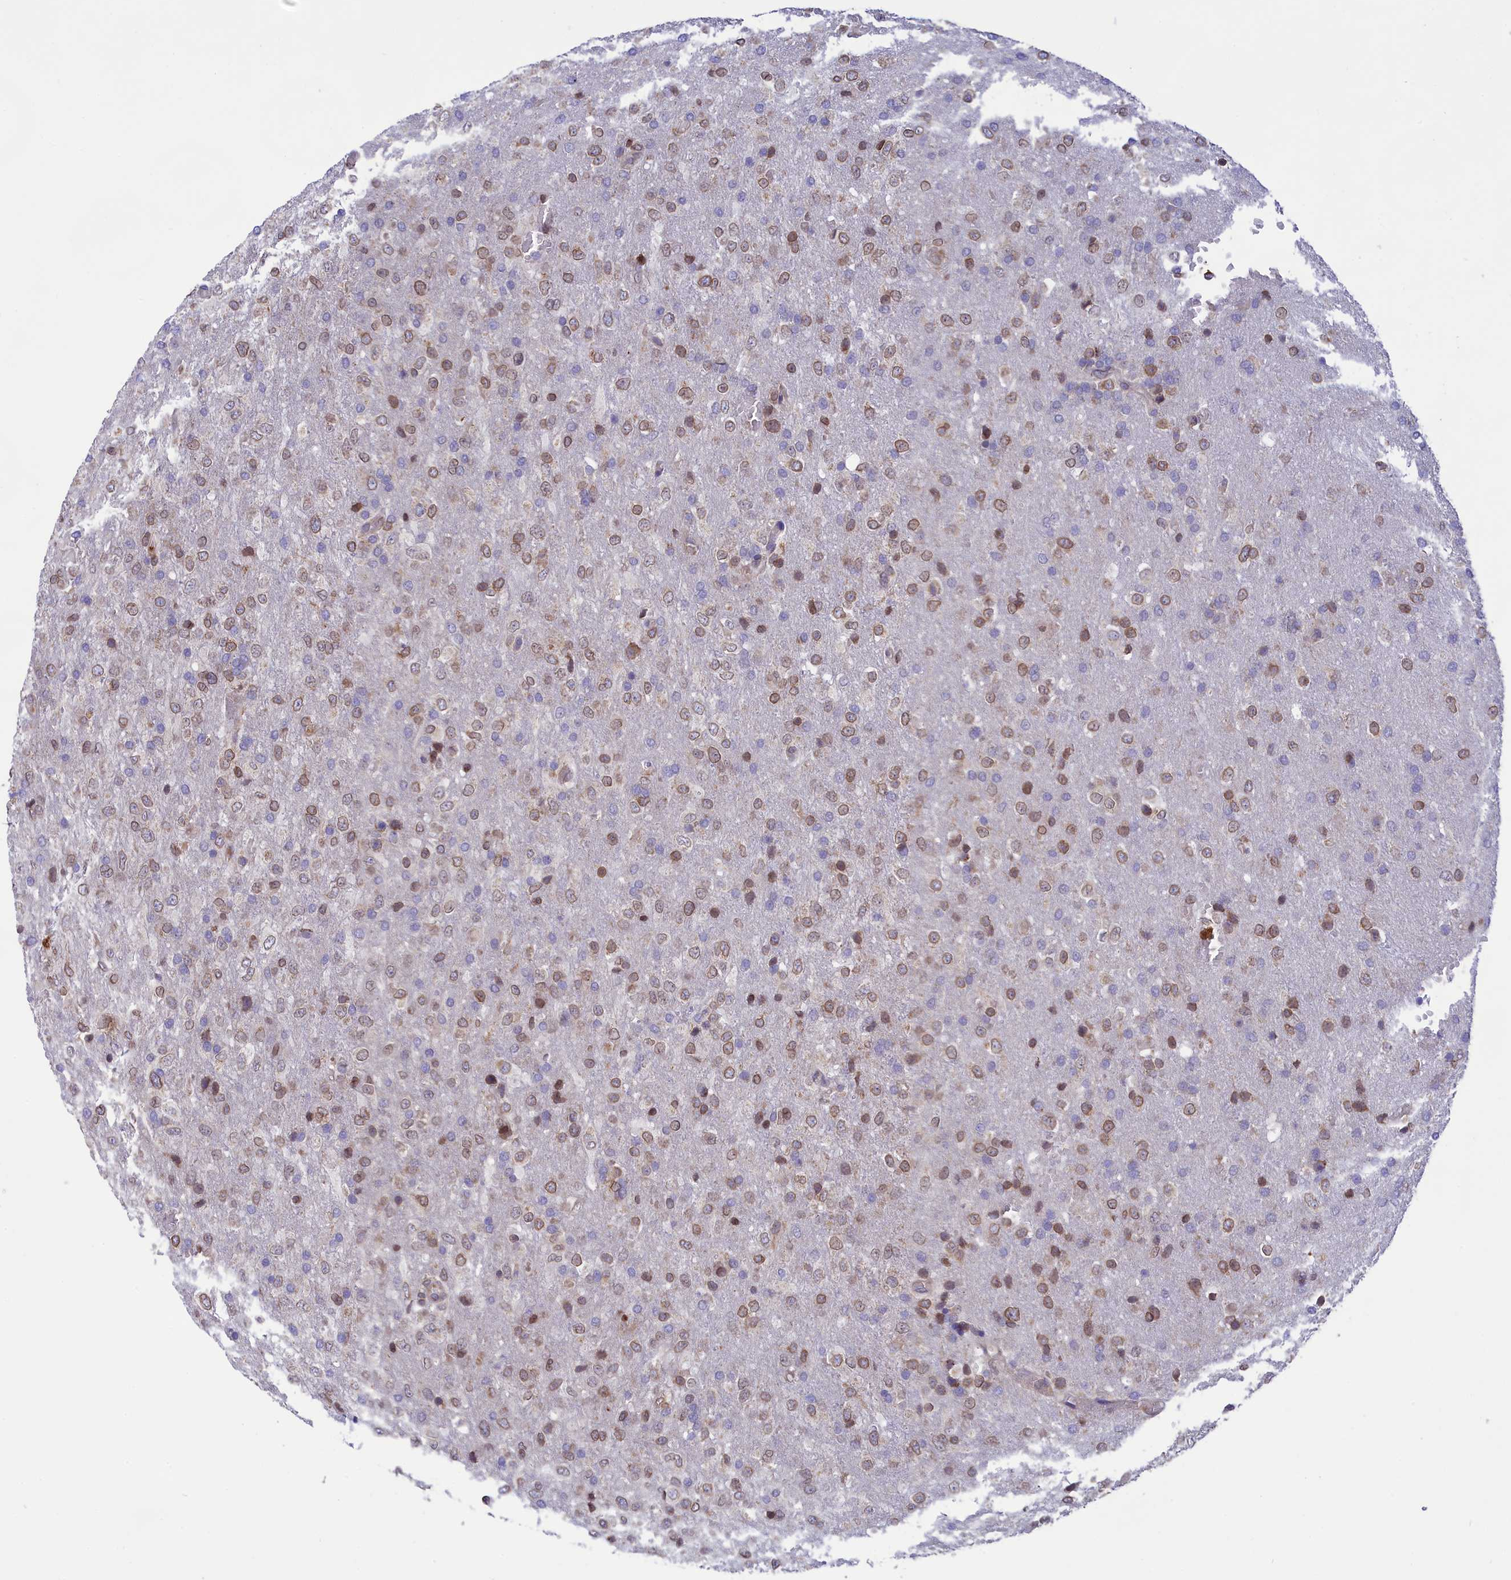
{"staining": {"intensity": "weak", "quantity": "25%-75%", "location": "nuclear"}, "tissue": "glioma", "cell_type": "Tumor cells", "image_type": "cancer", "snomed": [{"axis": "morphology", "description": "Glioma, malignant, High grade"}, {"axis": "topography", "description": "Brain"}], "caption": "Glioma stained with DAB IHC shows low levels of weak nuclear staining in about 25%-75% of tumor cells. The staining was performed using DAB, with brown indicating positive protein expression. Nuclei are stained blue with hematoxylin.", "gene": "PKHD1L1", "patient": {"sex": "female", "age": 74}}